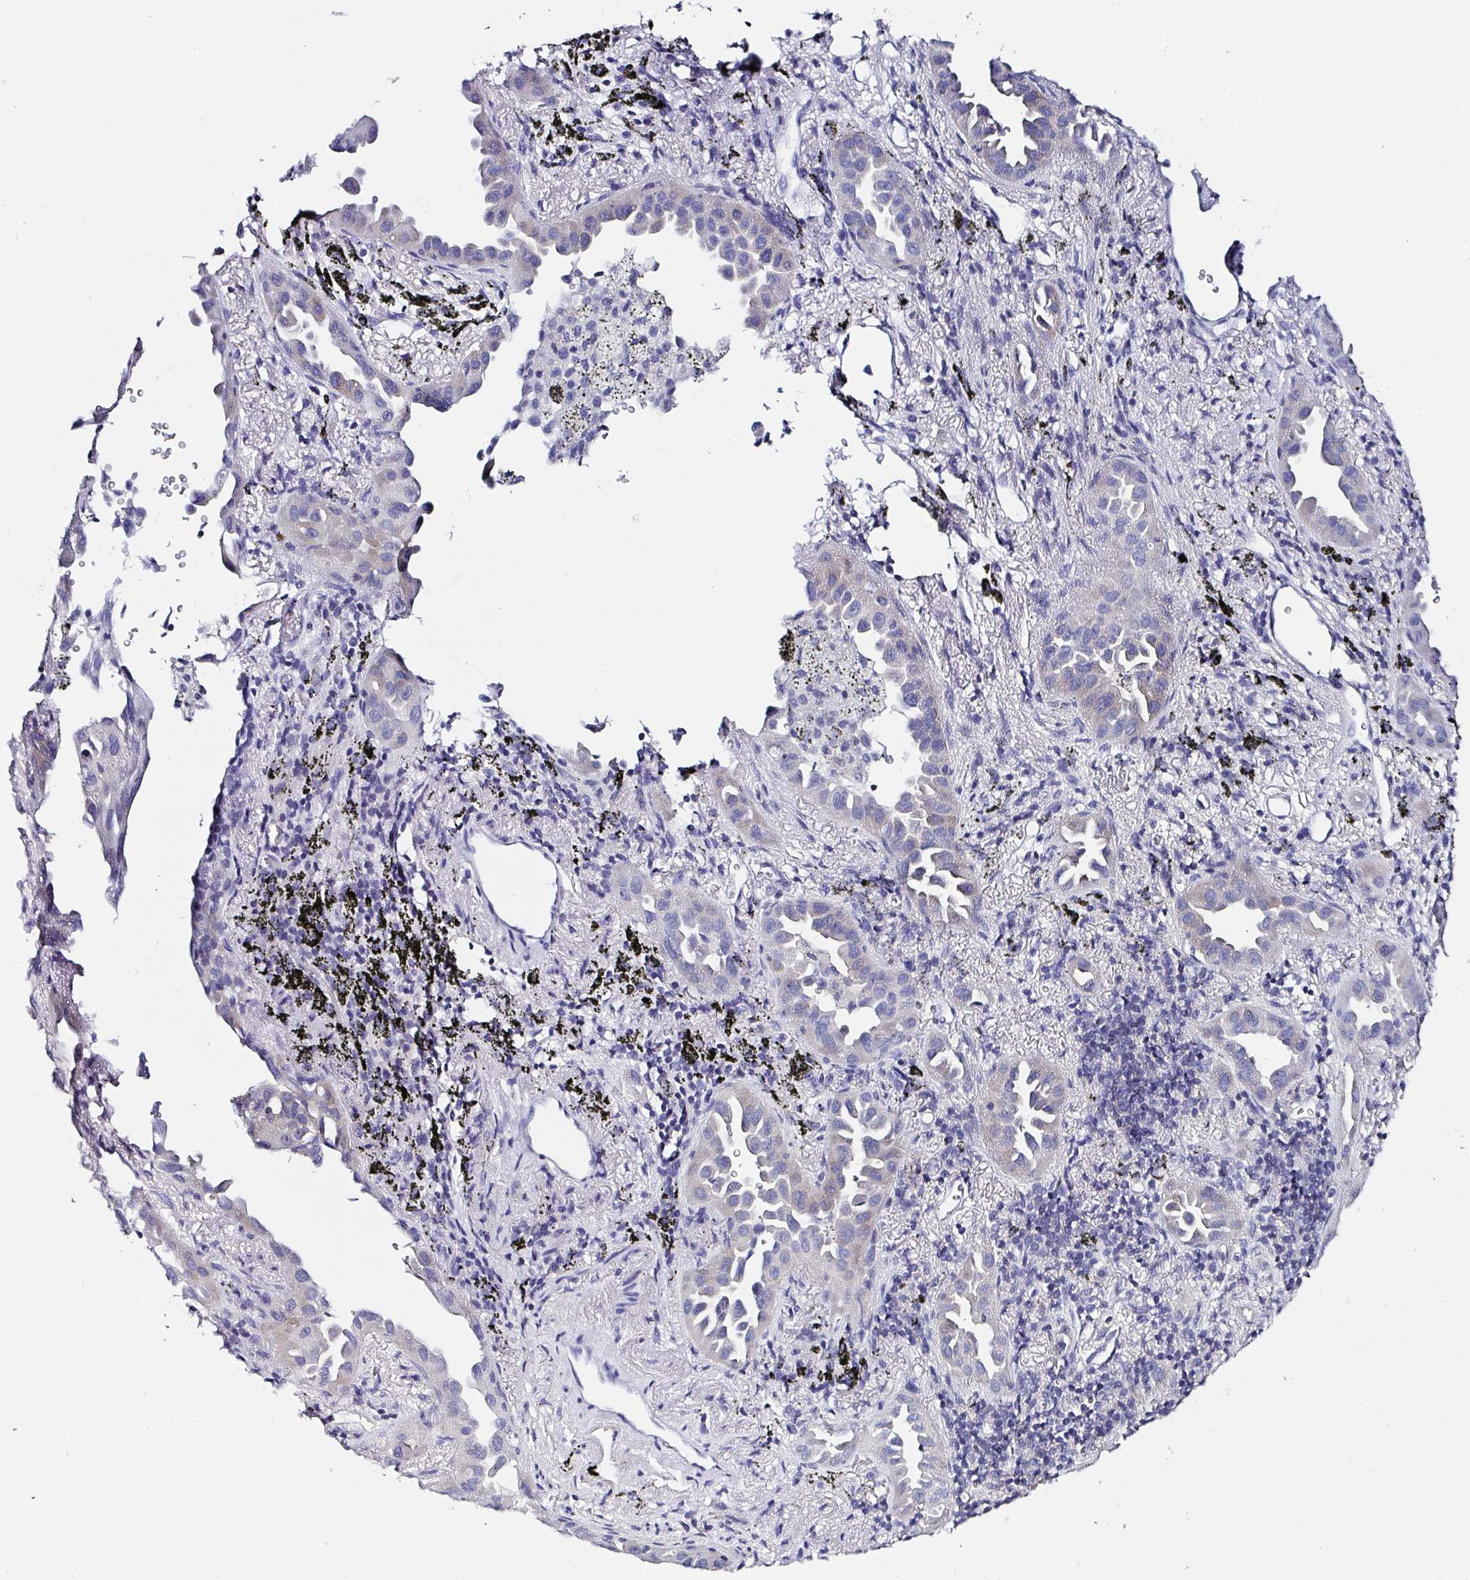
{"staining": {"intensity": "negative", "quantity": "none", "location": "none"}, "tissue": "lung cancer", "cell_type": "Tumor cells", "image_type": "cancer", "snomed": [{"axis": "morphology", "description": "Adenocarcinoma, NOS"}, {"axis": "topography", "description": "Lung"}], "caption": "DAB immunohistochemical staining of human lung cancer reveals no significant positivity in tumor cells.", "gene": "UGT3A1", "patient": {"sex": "male", "age": 68}}